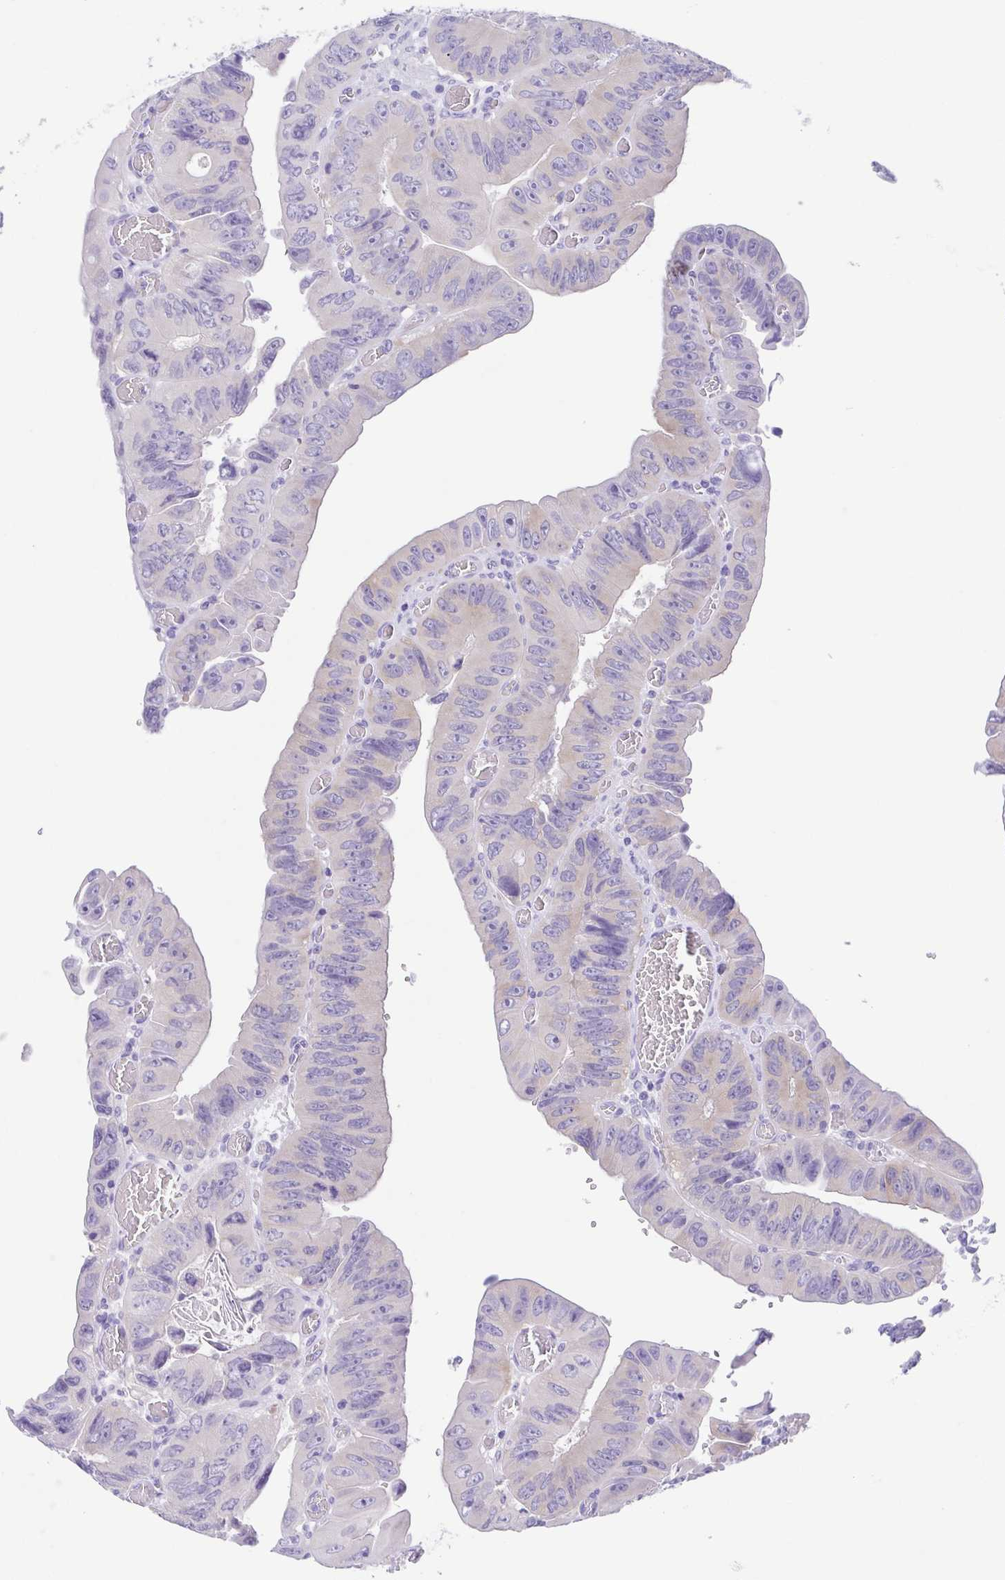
{"staining": {"intensity": "negative", "quantity": "none", "location": "none"}, "tissue": "colorectal cancer", "cell_type": "Tumor cells", "image_type": "cancer", "snomed": [{"axis": "morphology", "description": "Adenocarcinoma, NOS"}, {"axis": "topography", "description": "Colon"}], "caption": "Immunohistochemistry image of human colorectal cancer (adenocarcinoma) stained for a protein (brown), which displays no expression in tumor cells.", "gene": "A1BG", "patient": {"sex": "female", "age": 84}}